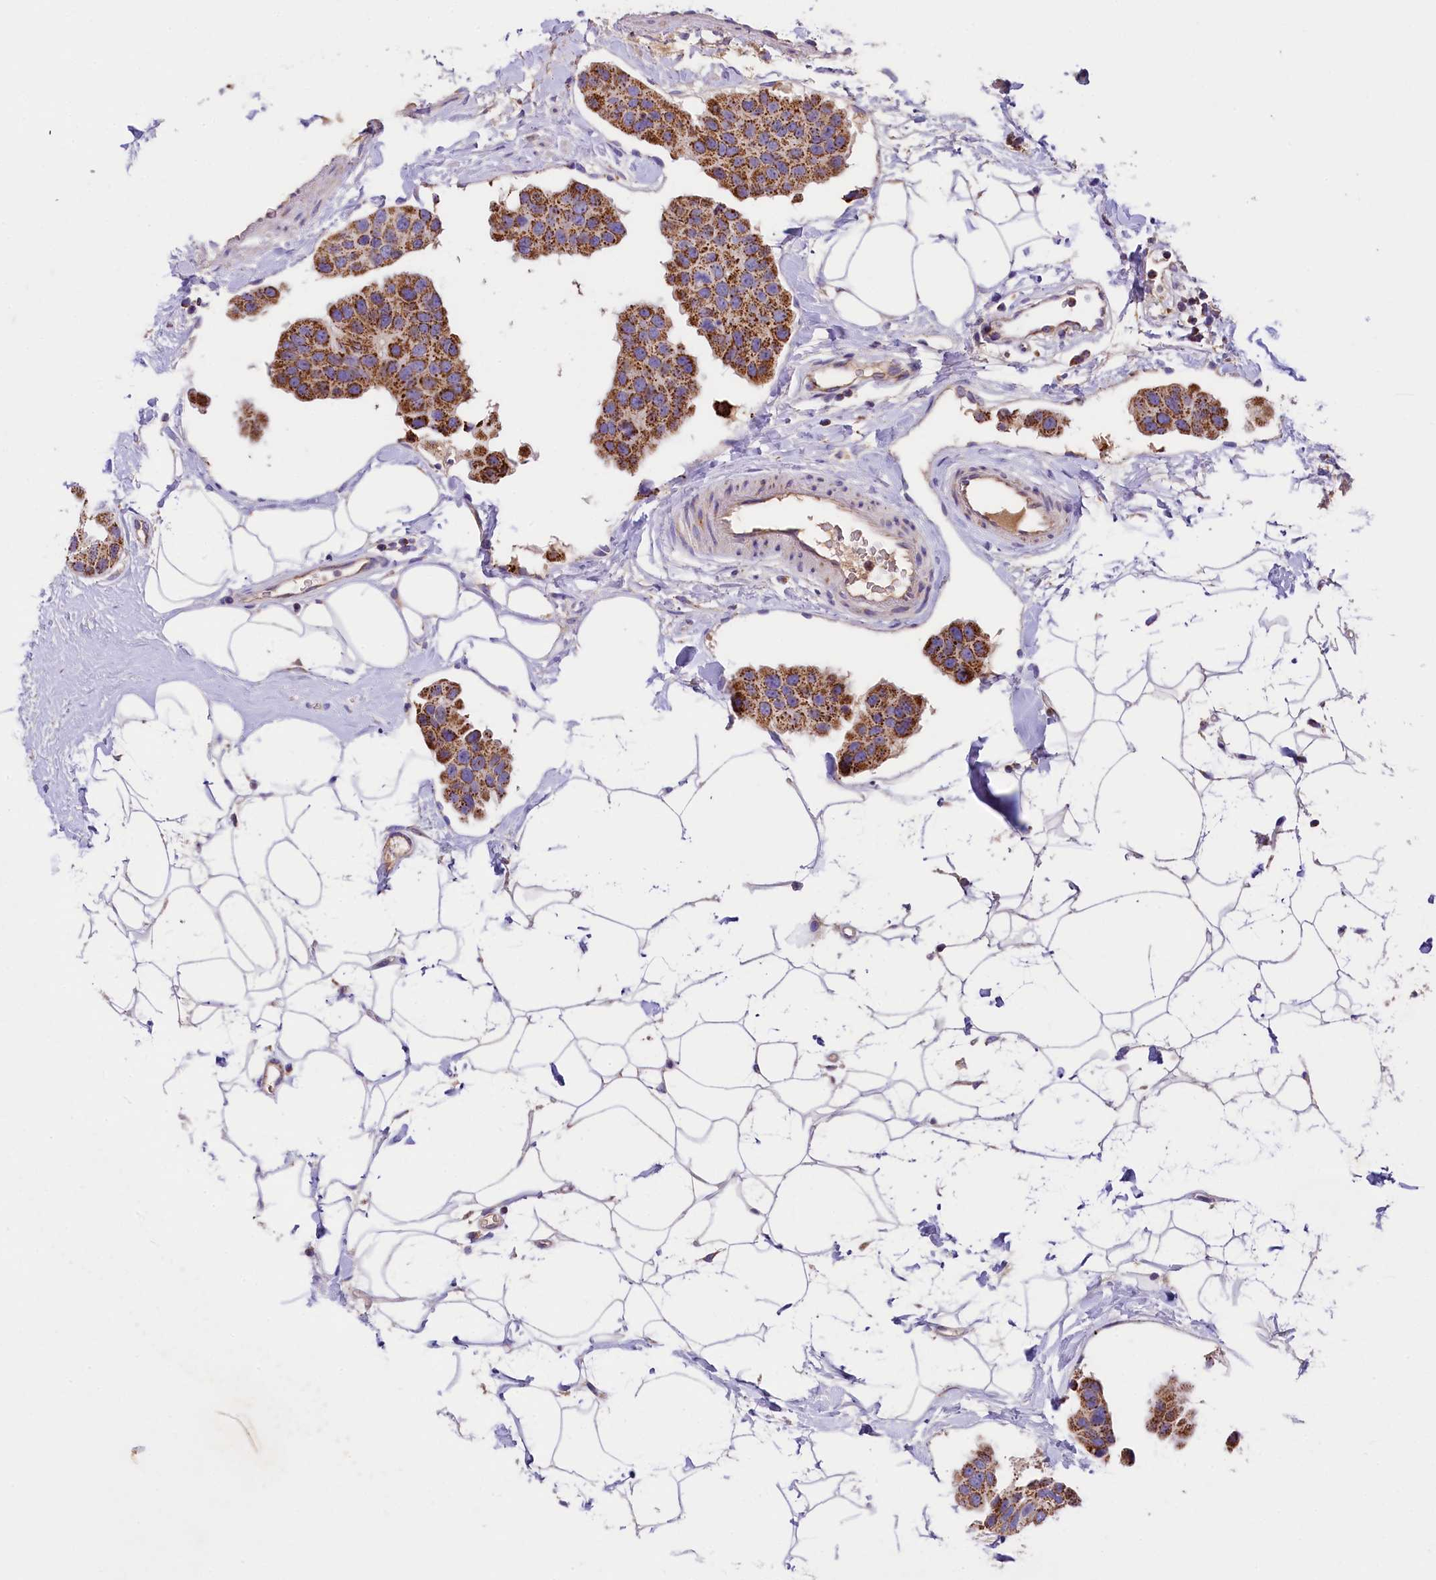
{"staining": {"intensity": "moderate", "quantity": ">75%", "location": "cytoplasmic/membranous"}, "tissue": "breast cancer", "cell_type": "Tumor cells", "image_type": "cancer", "snomed": [{"axis": "morphology", "description": "Normal tissue, NOS"}, {"axis": "morphology", "description": "Duct carcinoma"}, {"axis": "topography", "description": "Breast"}], "caption": "Breast cancer (intraductal carcinoma) tissue reveals moderate cytoplasmic/membranous staining in approximately >75% of tumor cells, visualized by immunohistochemistry.", "gene": "PMPCB", "patient": {"sex": "female", "age": 39}}